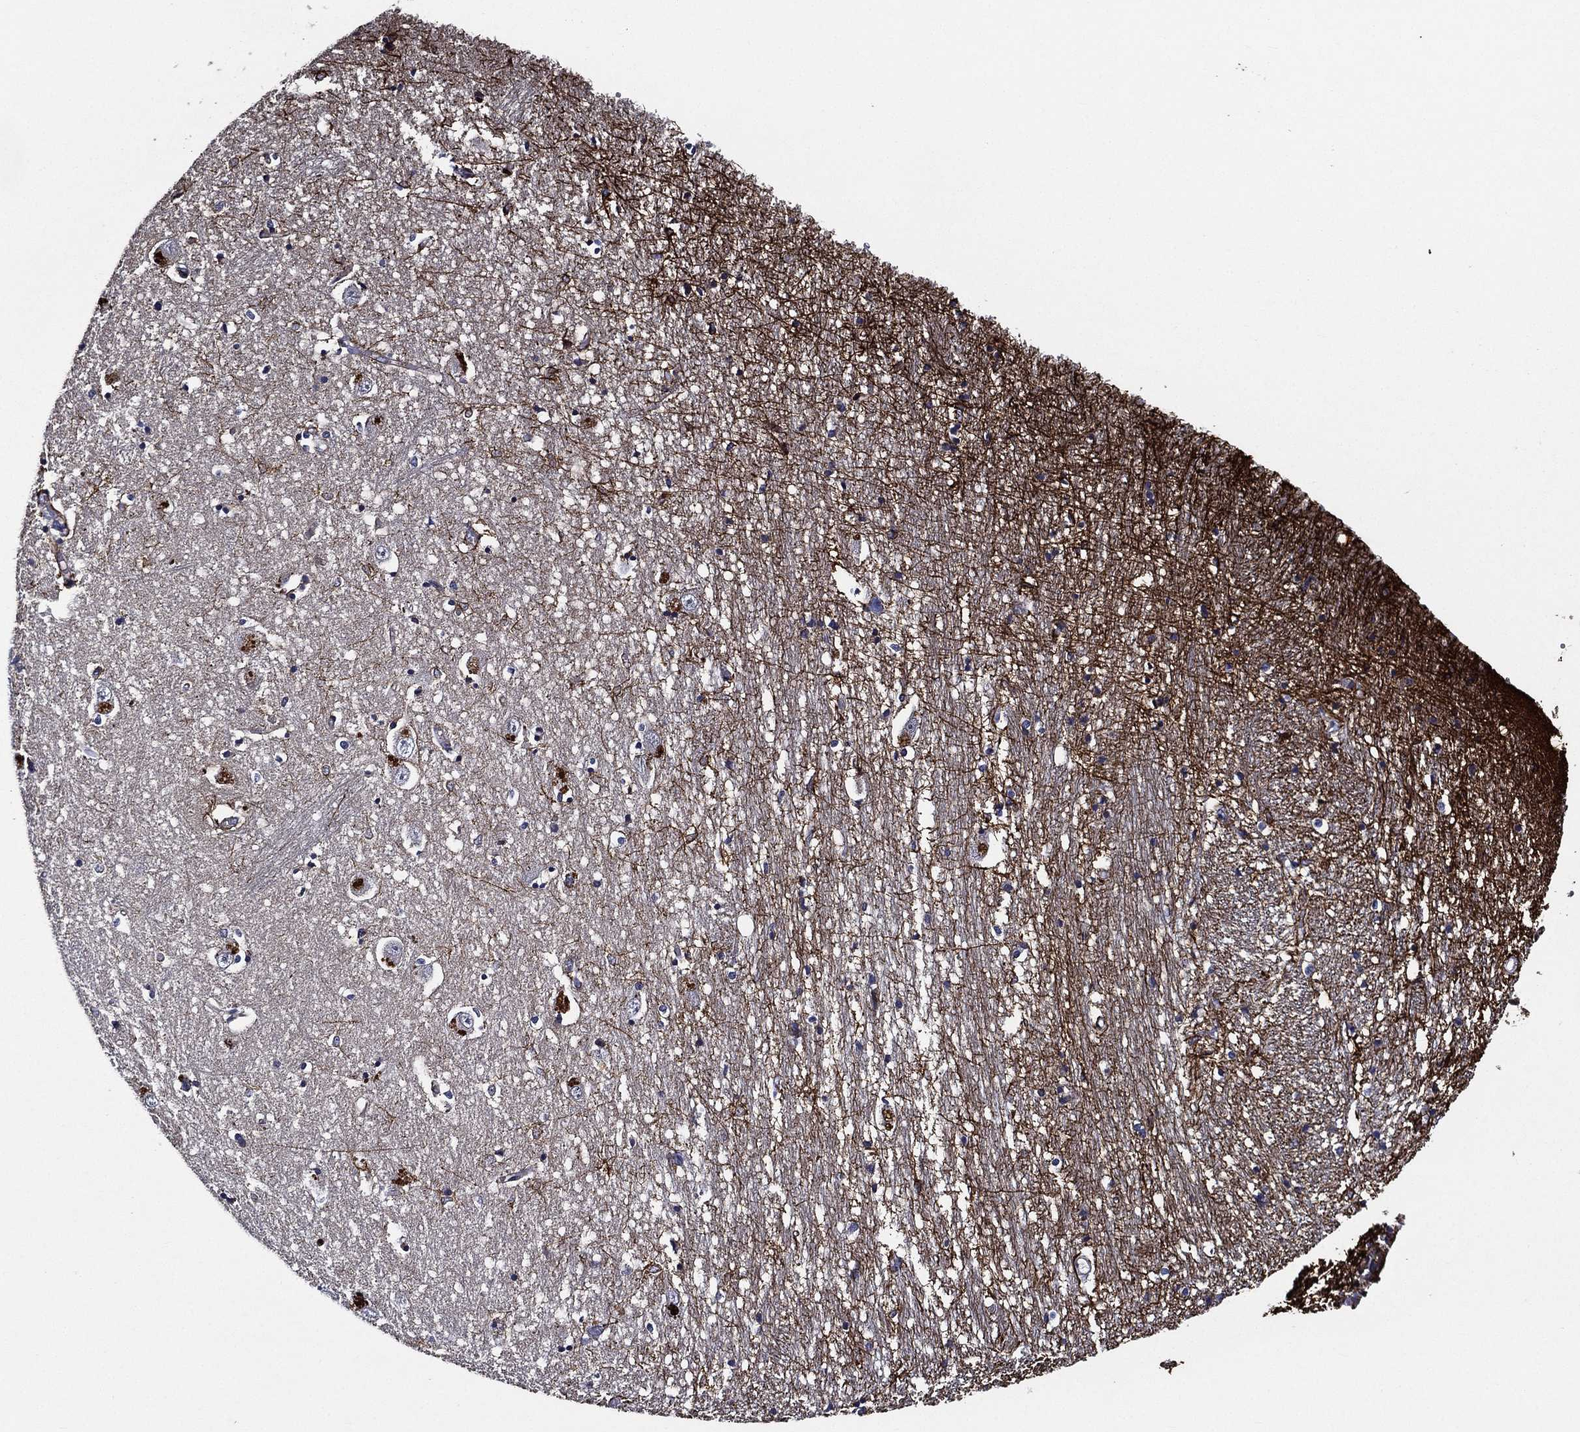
{"staining": {"intensity": "negative", "quantity": "none", "location": "none"}, "tissue": "caudate", "cell_type": "Glial cells", "image_type": "normal", "snomed": [{"axis": "morphology", "description": "Normal tissue, NOS"}, {"axis": "topography", "description": "Lateral ventricle wall"}], "caption": "High power microscopy image of an immunohistochemistry (IHC) histopathology image of normal caudate, revealing no significant positivity in glial cells. (Brightfield microscopy of DAB (3,3'-diaminobenzidine) immunohistochemistry (IHC) at high magnification).", "gene": "KIF20B", "patient": {"sex": "male", "age": 54}}